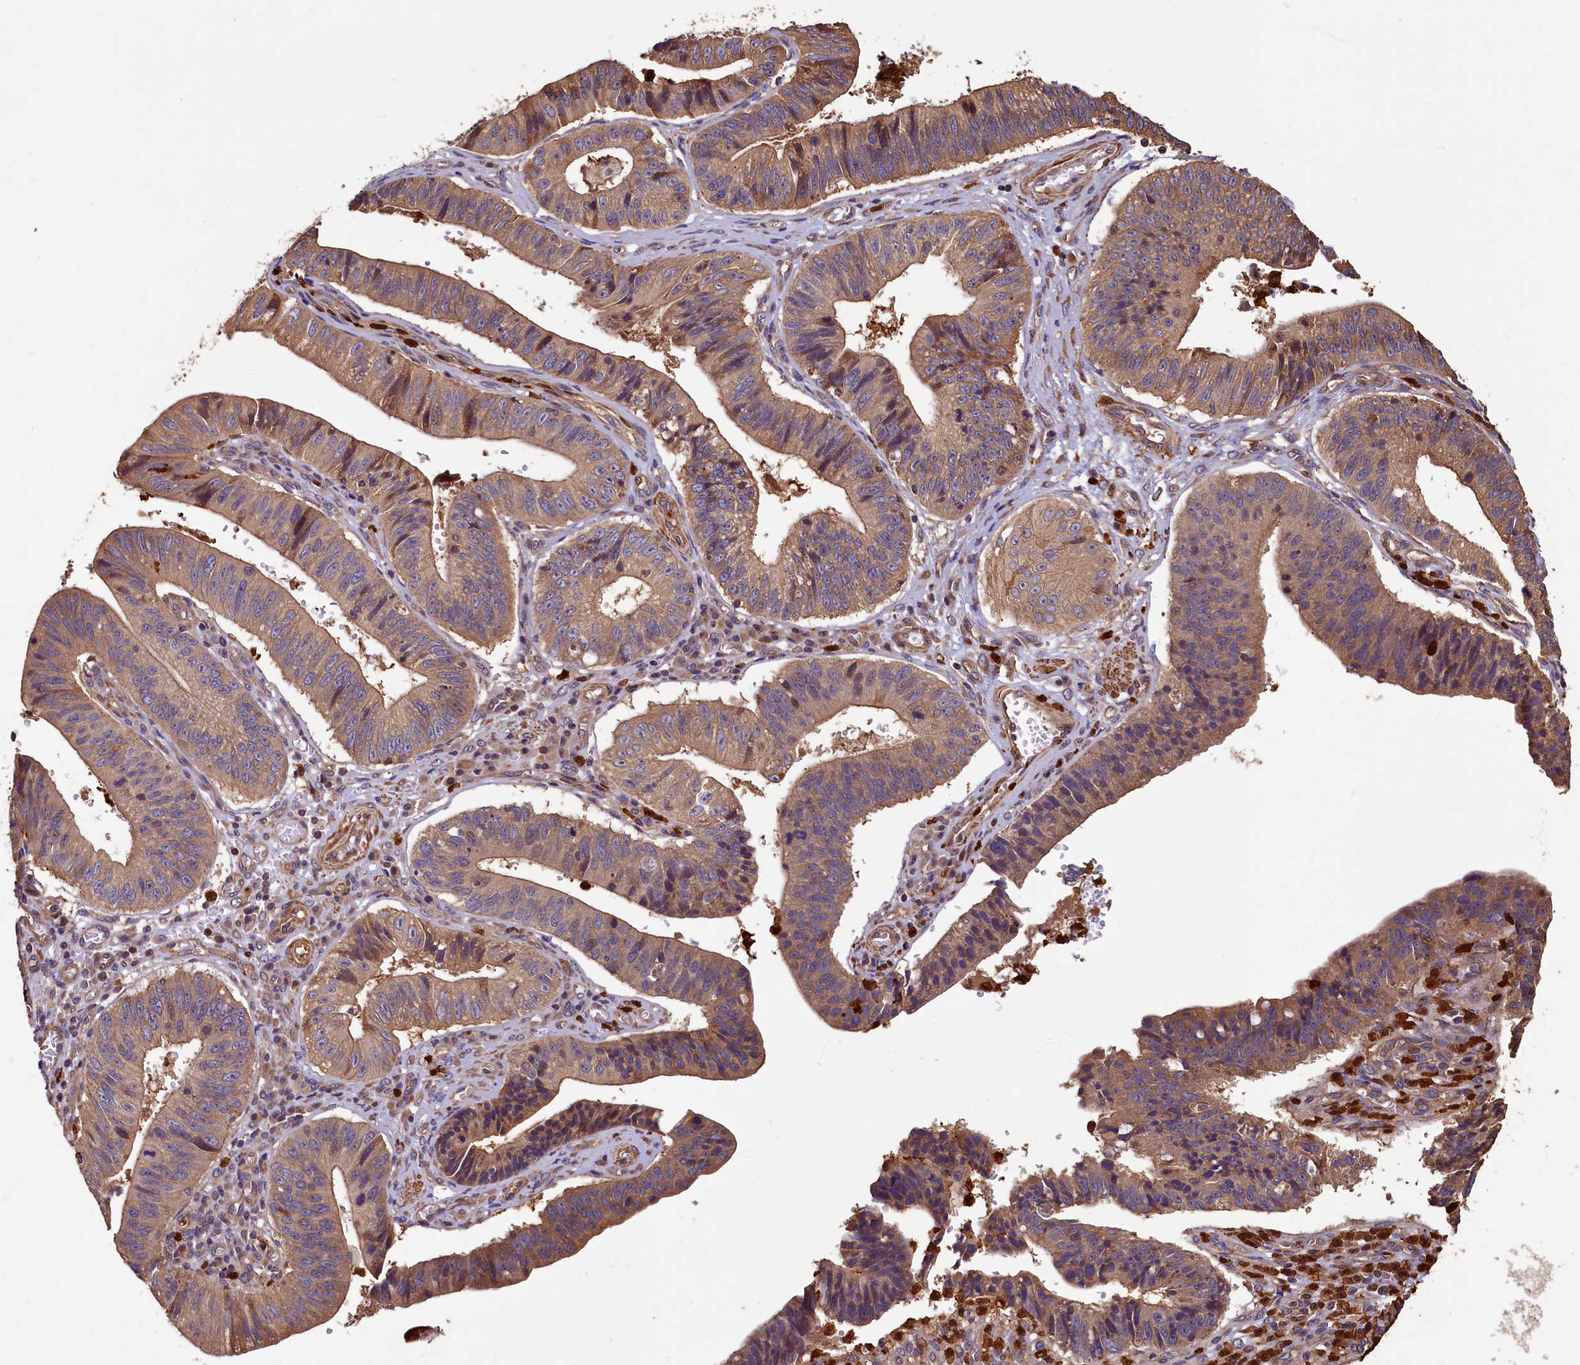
{"staining": {"intensity": "moderate", "quantity": ">75%", "location": "cytoplasmic/membranous"}, "tissue": "stomach cancer", "cell_type": "Tumor cells", "image_type": "cancer", "snomed": [{"axis": "morphology", "description": "Adenocarcinoma, NOS"}, {"axis": "topography", "description": "Stomach"}], "caption": "IHC photomicrograph of neoplastic tissue: human adenocarcinoma (stomach) stained using IHC shows medium levels of moderate protein expression localized specifically in the cytoplasmic/membranous of tumor cells, appearing as a cytoplasmic/membranous brown color.", "gene": "CCDC102B", "patient": {"sex": "male", "age": 59}}